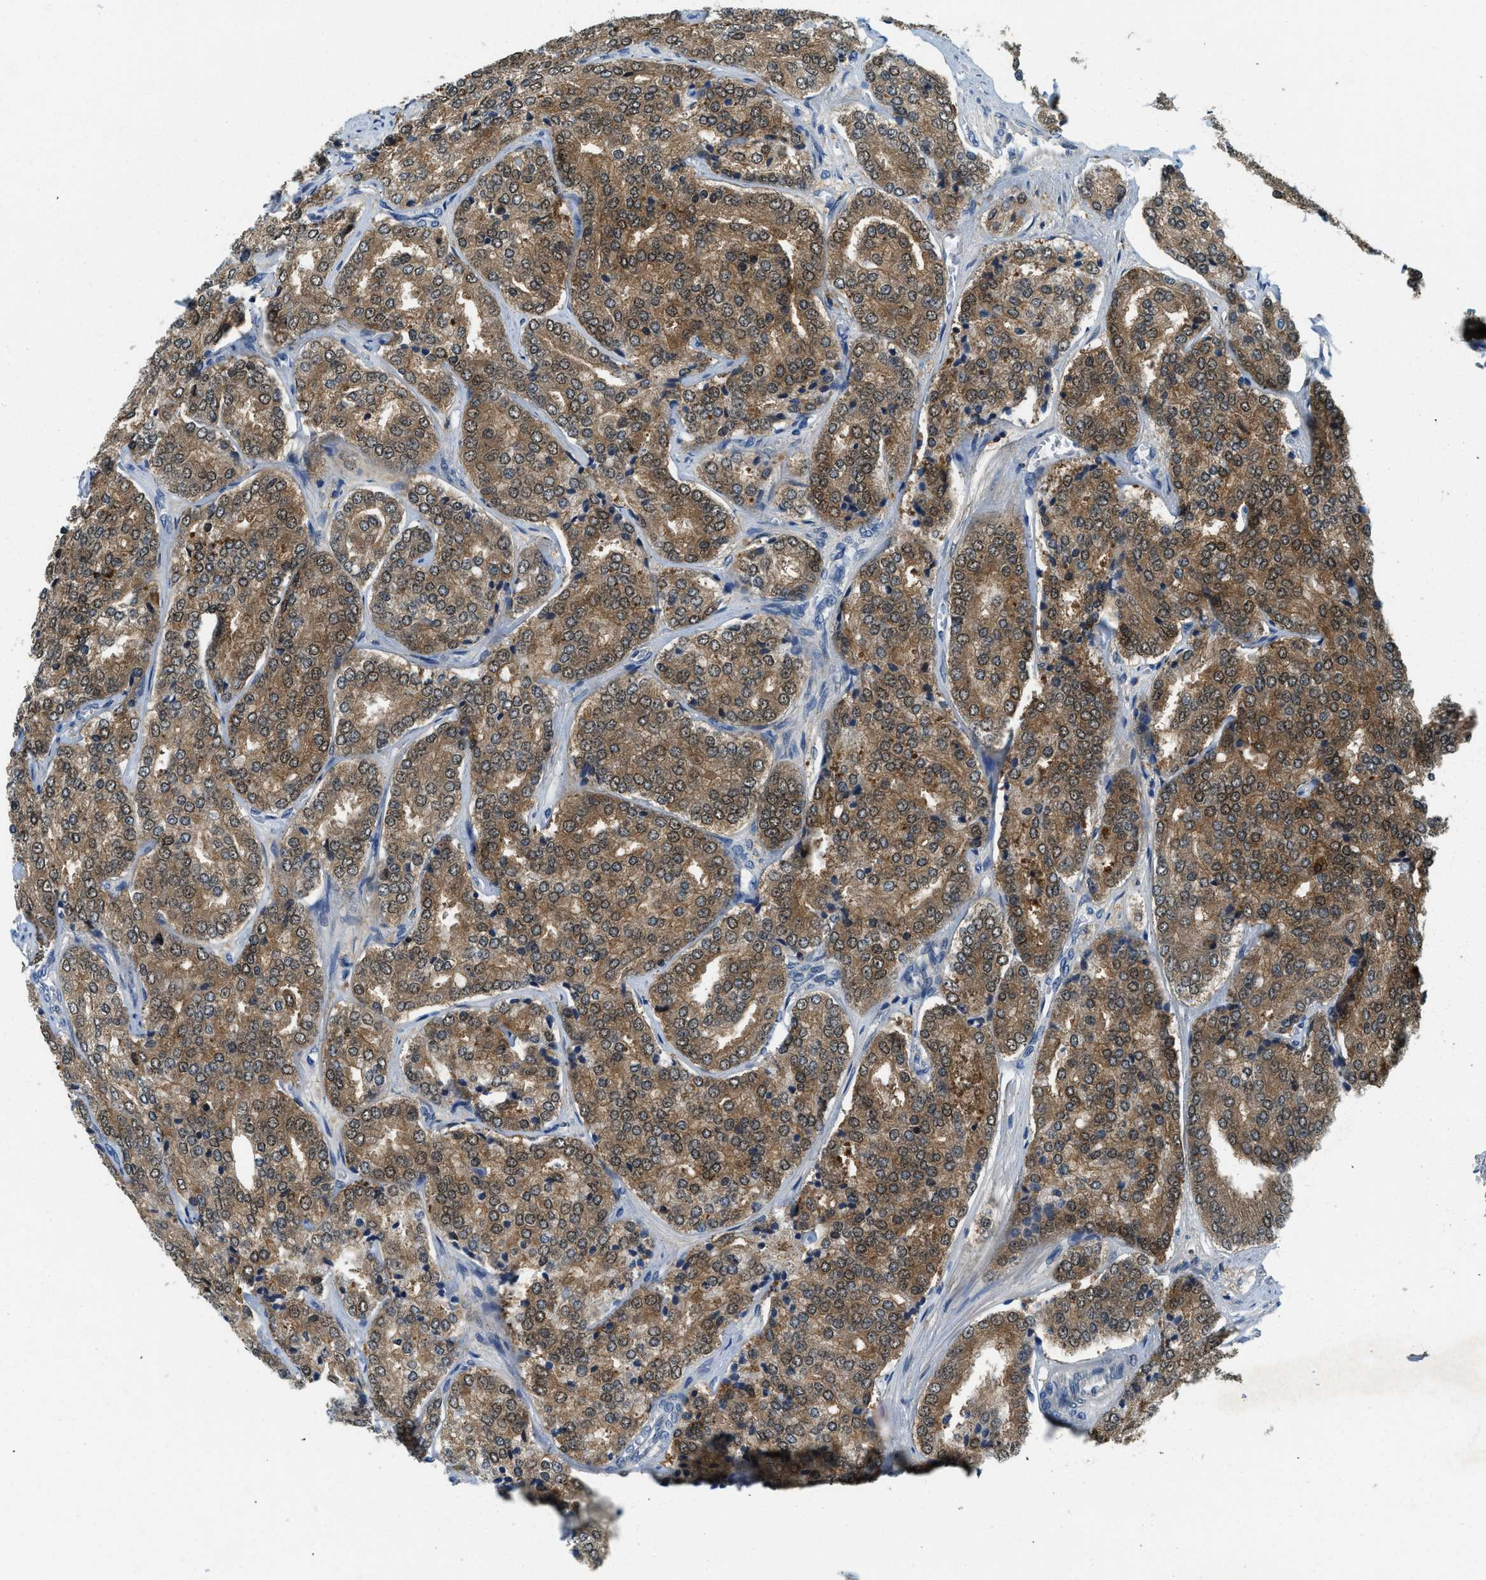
{"staining": {"intensity": "moderate", "quantity": ">75%", "location": "cytoplasmic/membranous,nuclear"}, "tissue": "prostate cancer", "cell_type": "Tumor cells", "image_type": "cancer", "snomed": [{"axis": "morphology", "description": "Adenocarcinoma, High grade"}, {"axis": "topography", "description": "Prostate"}], "caption": "Immunohistochemical staining of human prostate cancer (high-grade adenocarcinoma) exhibits medium levels of moderate cytoplasmic/membranous and nuclear protein expression in approximately >75% of tumor cells.", "gene": "GMPPB", "patient": {"sex": "male", "age": 65}}